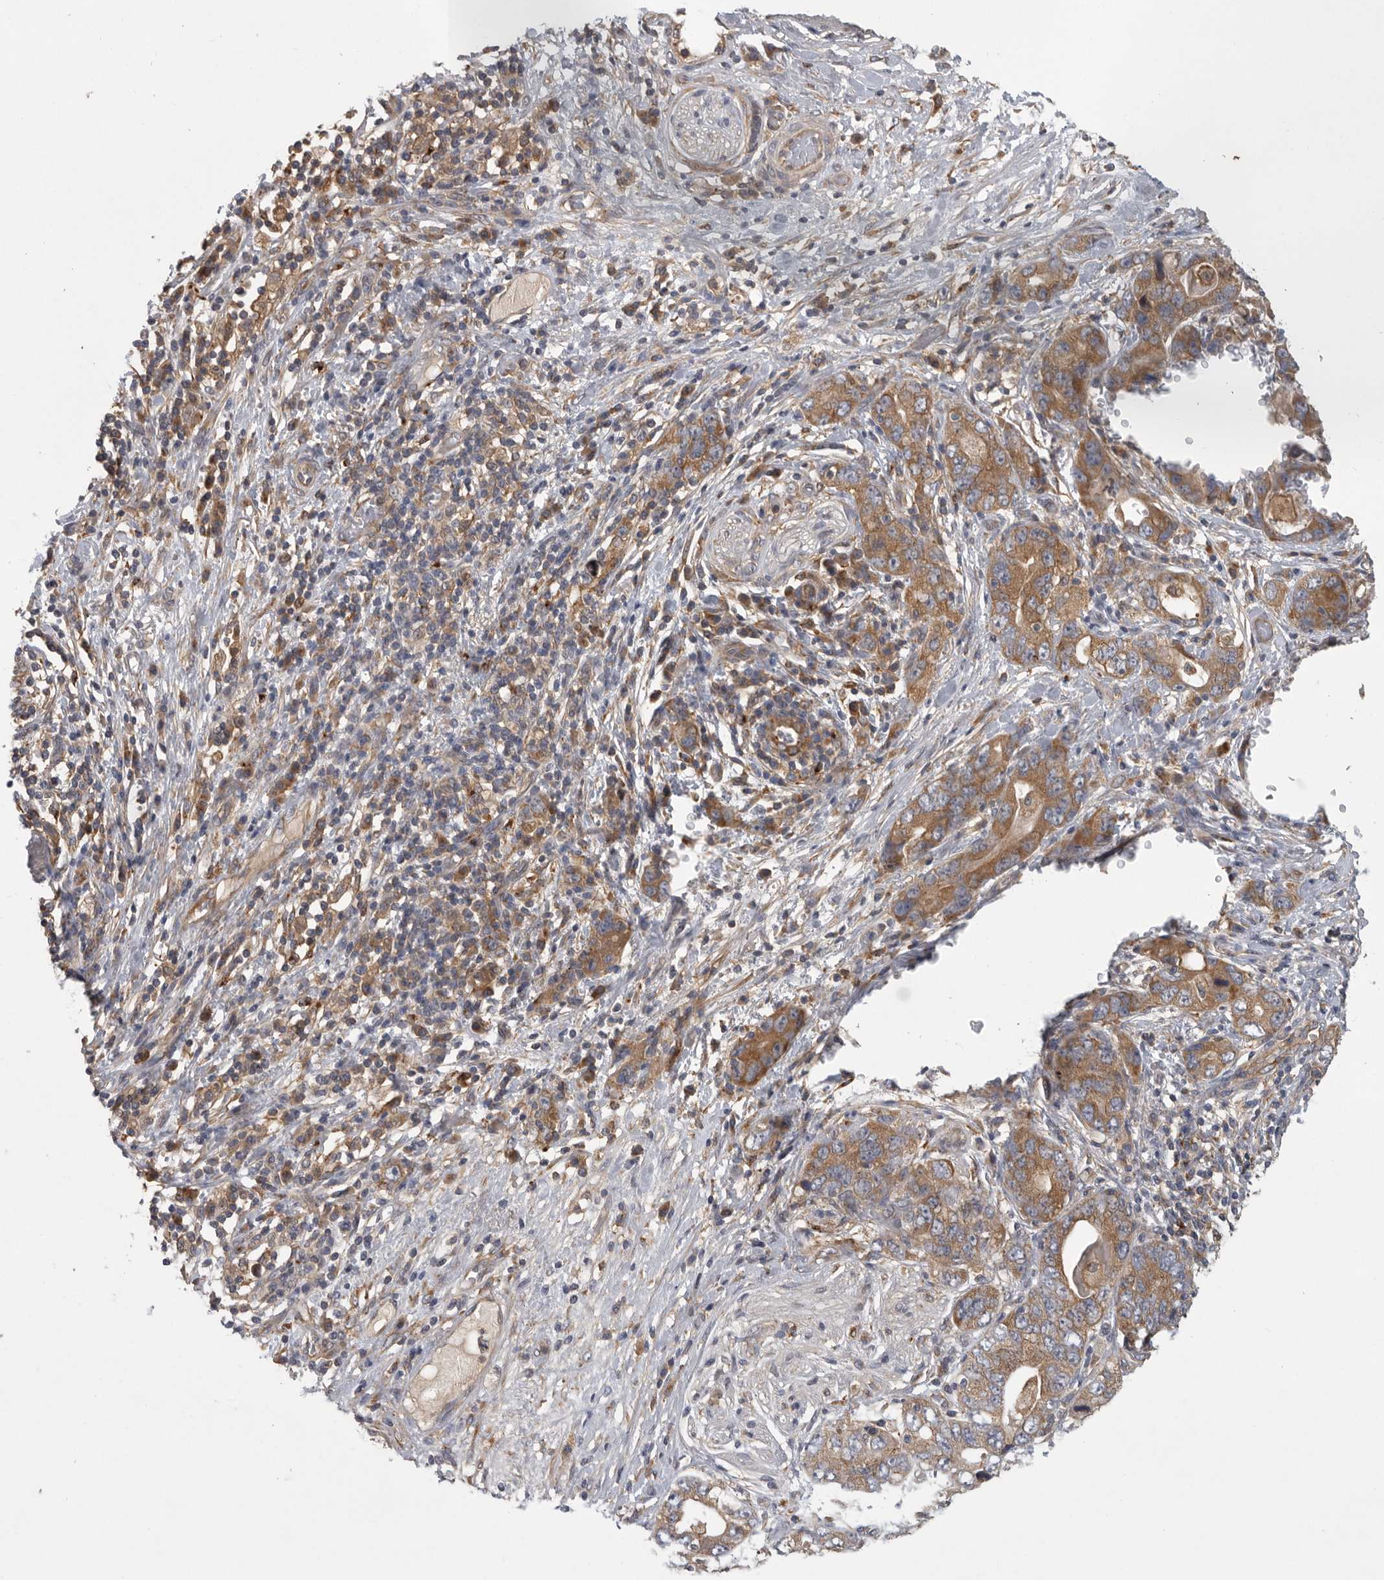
{"staining": {"intensity": "moderate", "quantity": ">75%", "location": "cytoplasmic/membranous"}, "tissue": "stomach cancer", "cell_type": "Tumor cells", "image_type": "cancer", "snomed": [{"axis": "morphology", "description": "Adenocarcinoma, NOS"}, {"axis": "topography", "description": "Stomach, lower"}], "caption": "A histopathology image of human stomach adenocarcinoma stained for a protein reveals moderate cytoplasmic/membranous brown staining in tumor cells.", "gene": "C1orf109", "patient": {"sex": "female", "age": 93}}